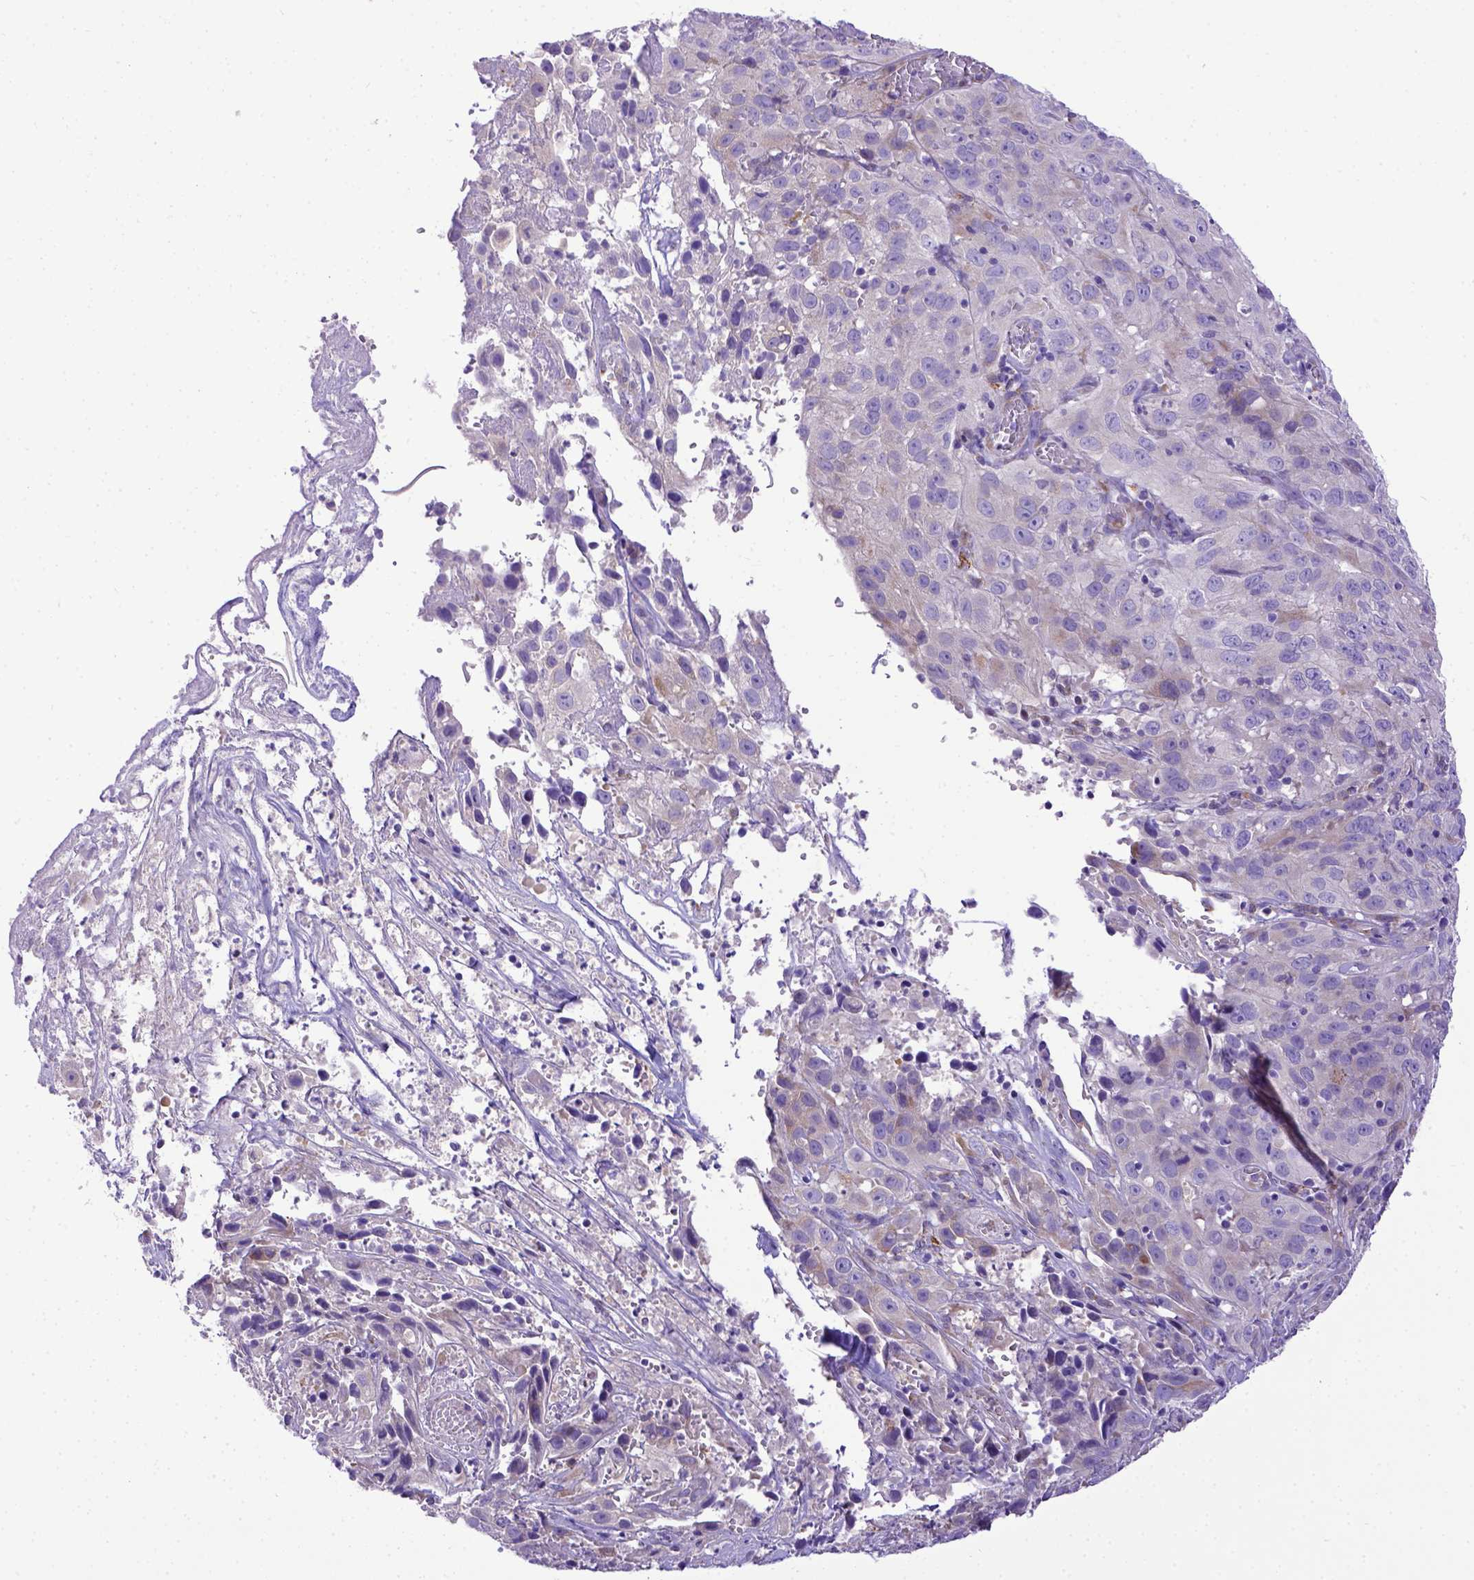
{"staining": {"intensity": "negative", "quantity": "none", "location": "none"}, "tissue": "cervical cancer", "cell_type": "Tumor cells", "image_type": "cancer", "snomed": [{"axis": "morphology", "description": "Squamous cell carcinoma, NOS"}, {"axis": "topography", "description": "Cervix"}], "caption": "This is a histopathology image of immunohistochemistry (IHC) staining of cervical cancer (squamous cell carcinoma), which shows no positivity in tumor cells.", "gene": "CFAP300", "patient": {"sex": "female", "age": 32}}